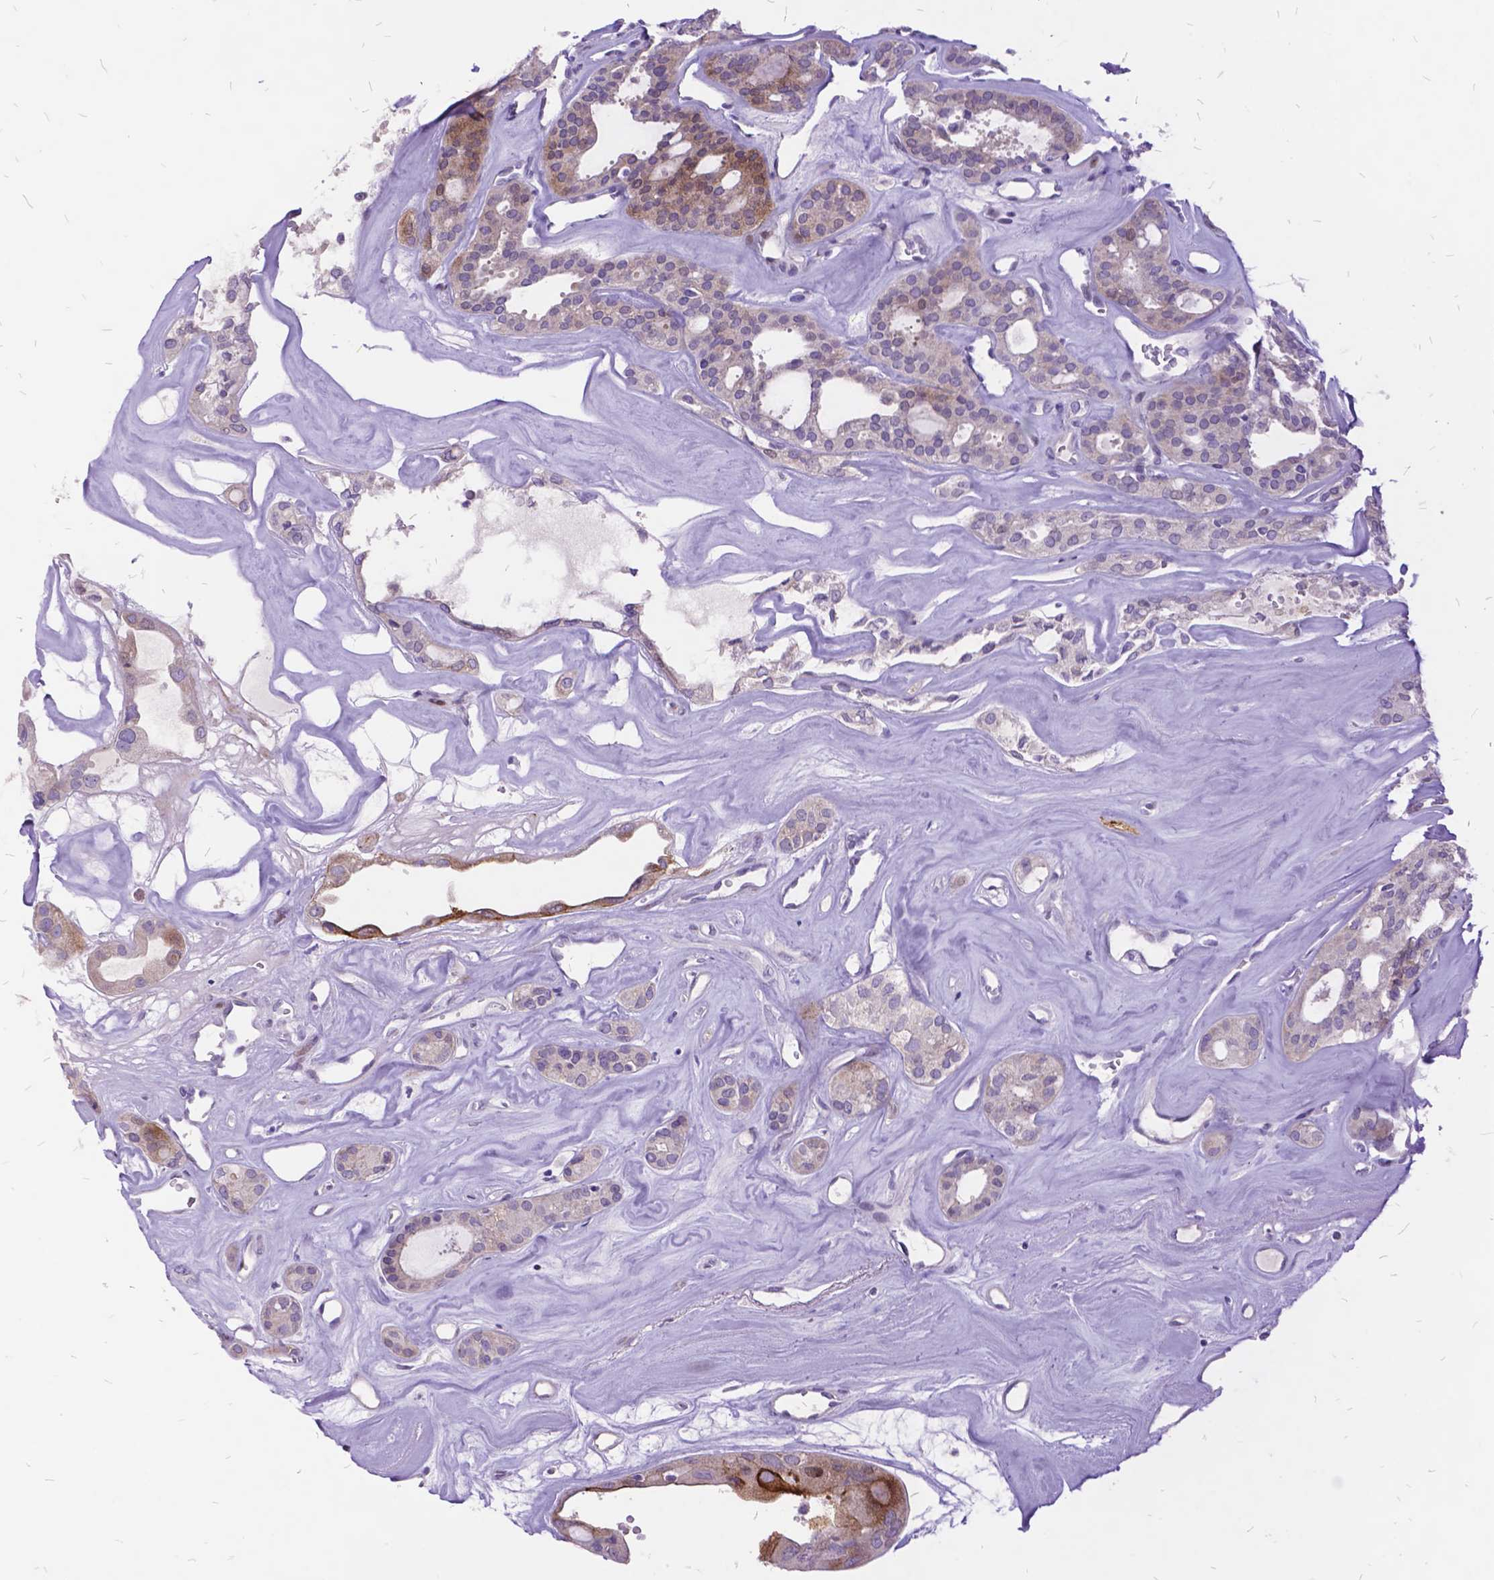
{"staining": {"intensity": "weak", "quantity": "<25%", "location": "cytoplasmic/membranous"}, "tissue": "thyroid cancer", "cell_type": "Tumor cells", "image_type": "cancer", "snomed": [{"axis": "morphology", "description": "Follicular adenoma carcinoma, NOS"}, {"axis": "topography", "description": "Thyroid gland"}], "caption": "Immunohistochemical staining of thyroid cancer reveals no significant staining in tumor cells. The staining is performed using DAB brown chromogen with nuclei counter-stained in using hematoxylin.", "gene": "ITGB6", "patient": {"sex": "male", "age": 75}}